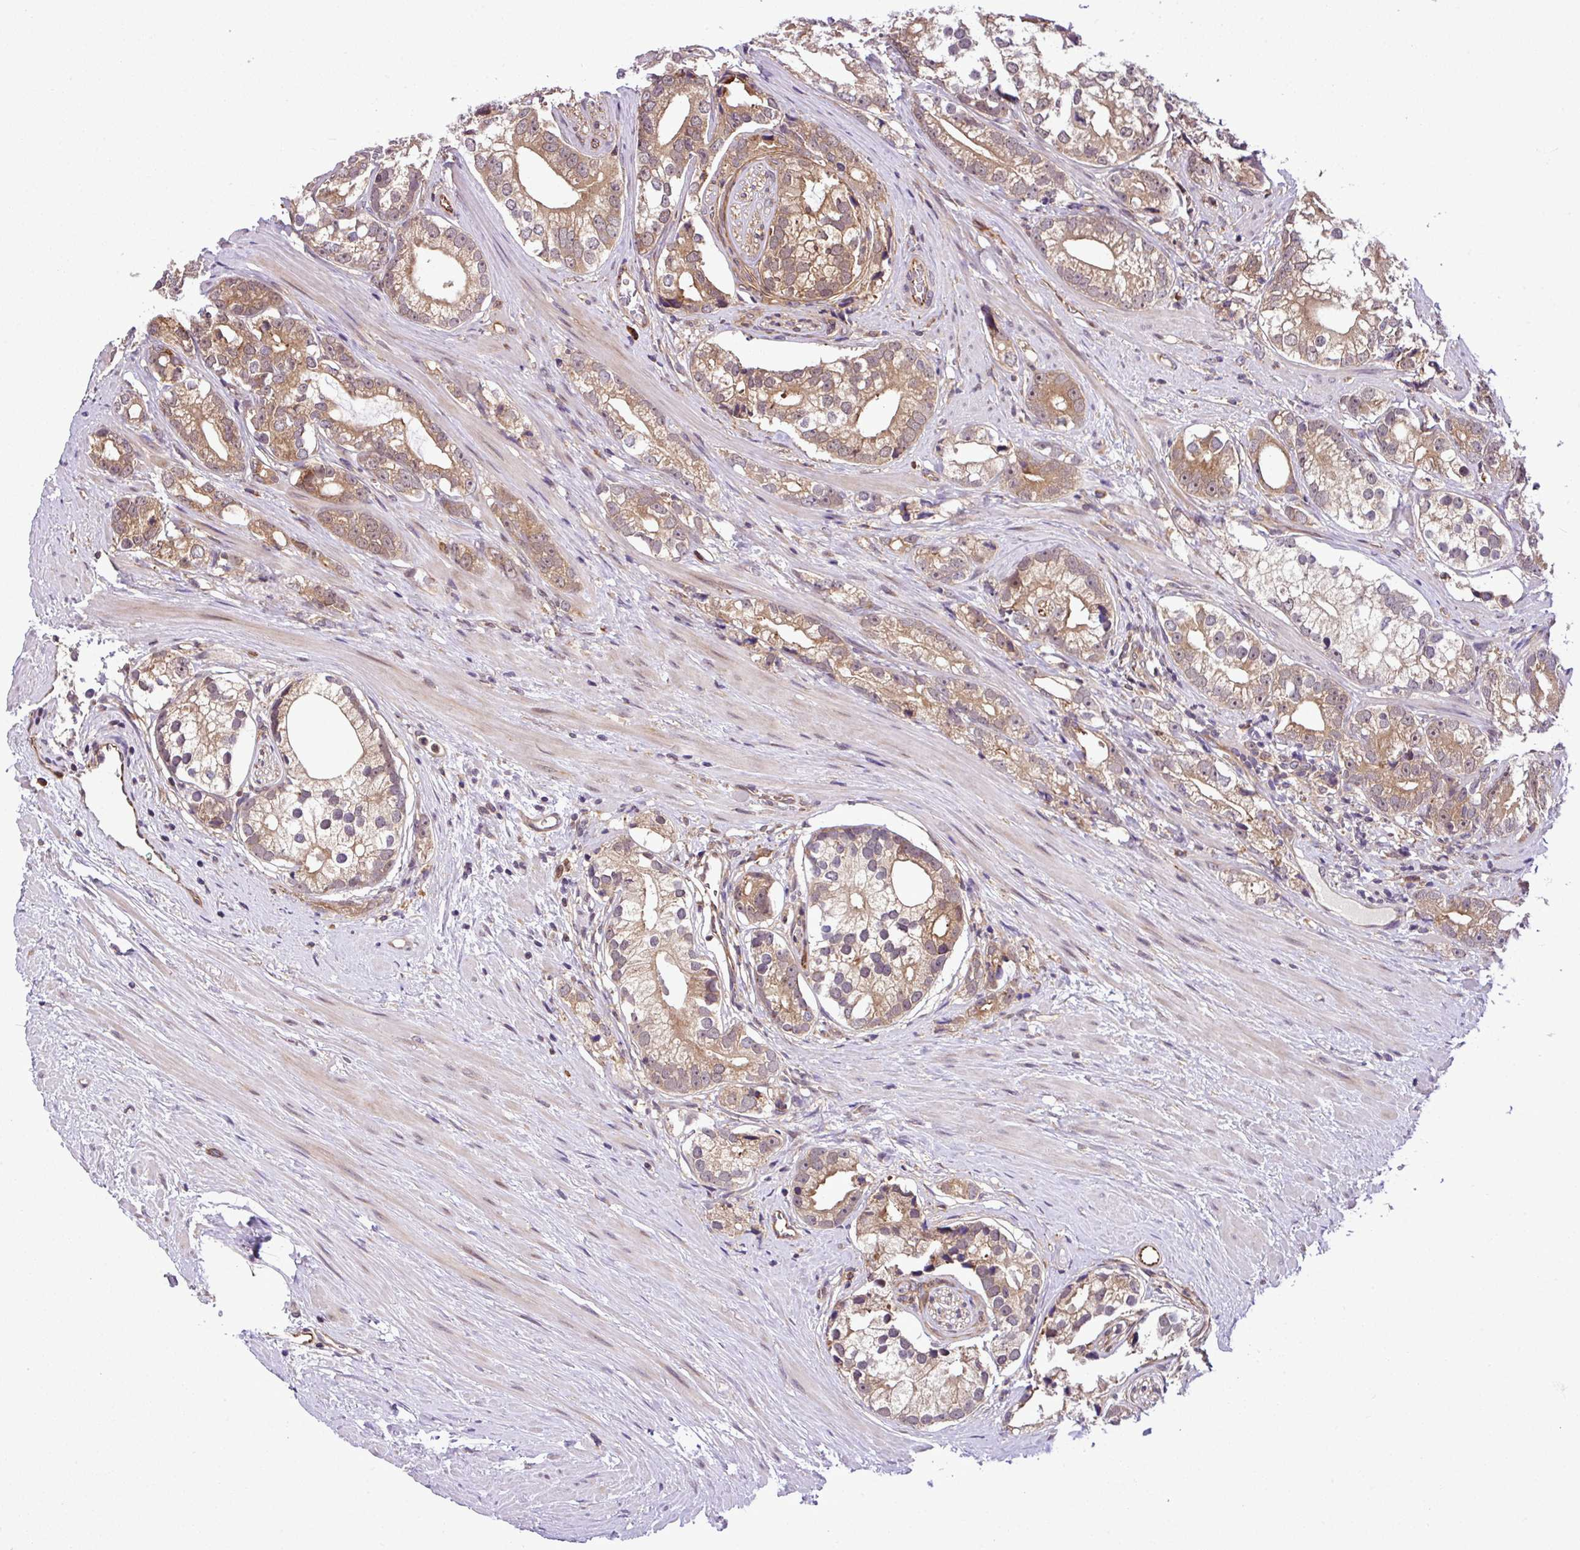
{"staining": {"intensity": "moderate", "quantity": ">75%", "location": "cytoplasmic/membranous"}, "tissue": "prostate cancer", "cell_type": "Tumor cells", "image_type": "cancer", "snomed": [{"axis": "morphology", "description": "Adenocarcinoma, High grade"}, {"axis": "topography", "description": "Prostate"}], "caption": "A brown stain highlights moderate cytoplasmic/membranous staining of a protein in prostate cancer (adenocarcinoma (high-grade)) tumor cells. (IHC, brightfield microscopy, high magnification).", "gene": "DLGAP4", "patient": {"sex": "male", "age": 75}}